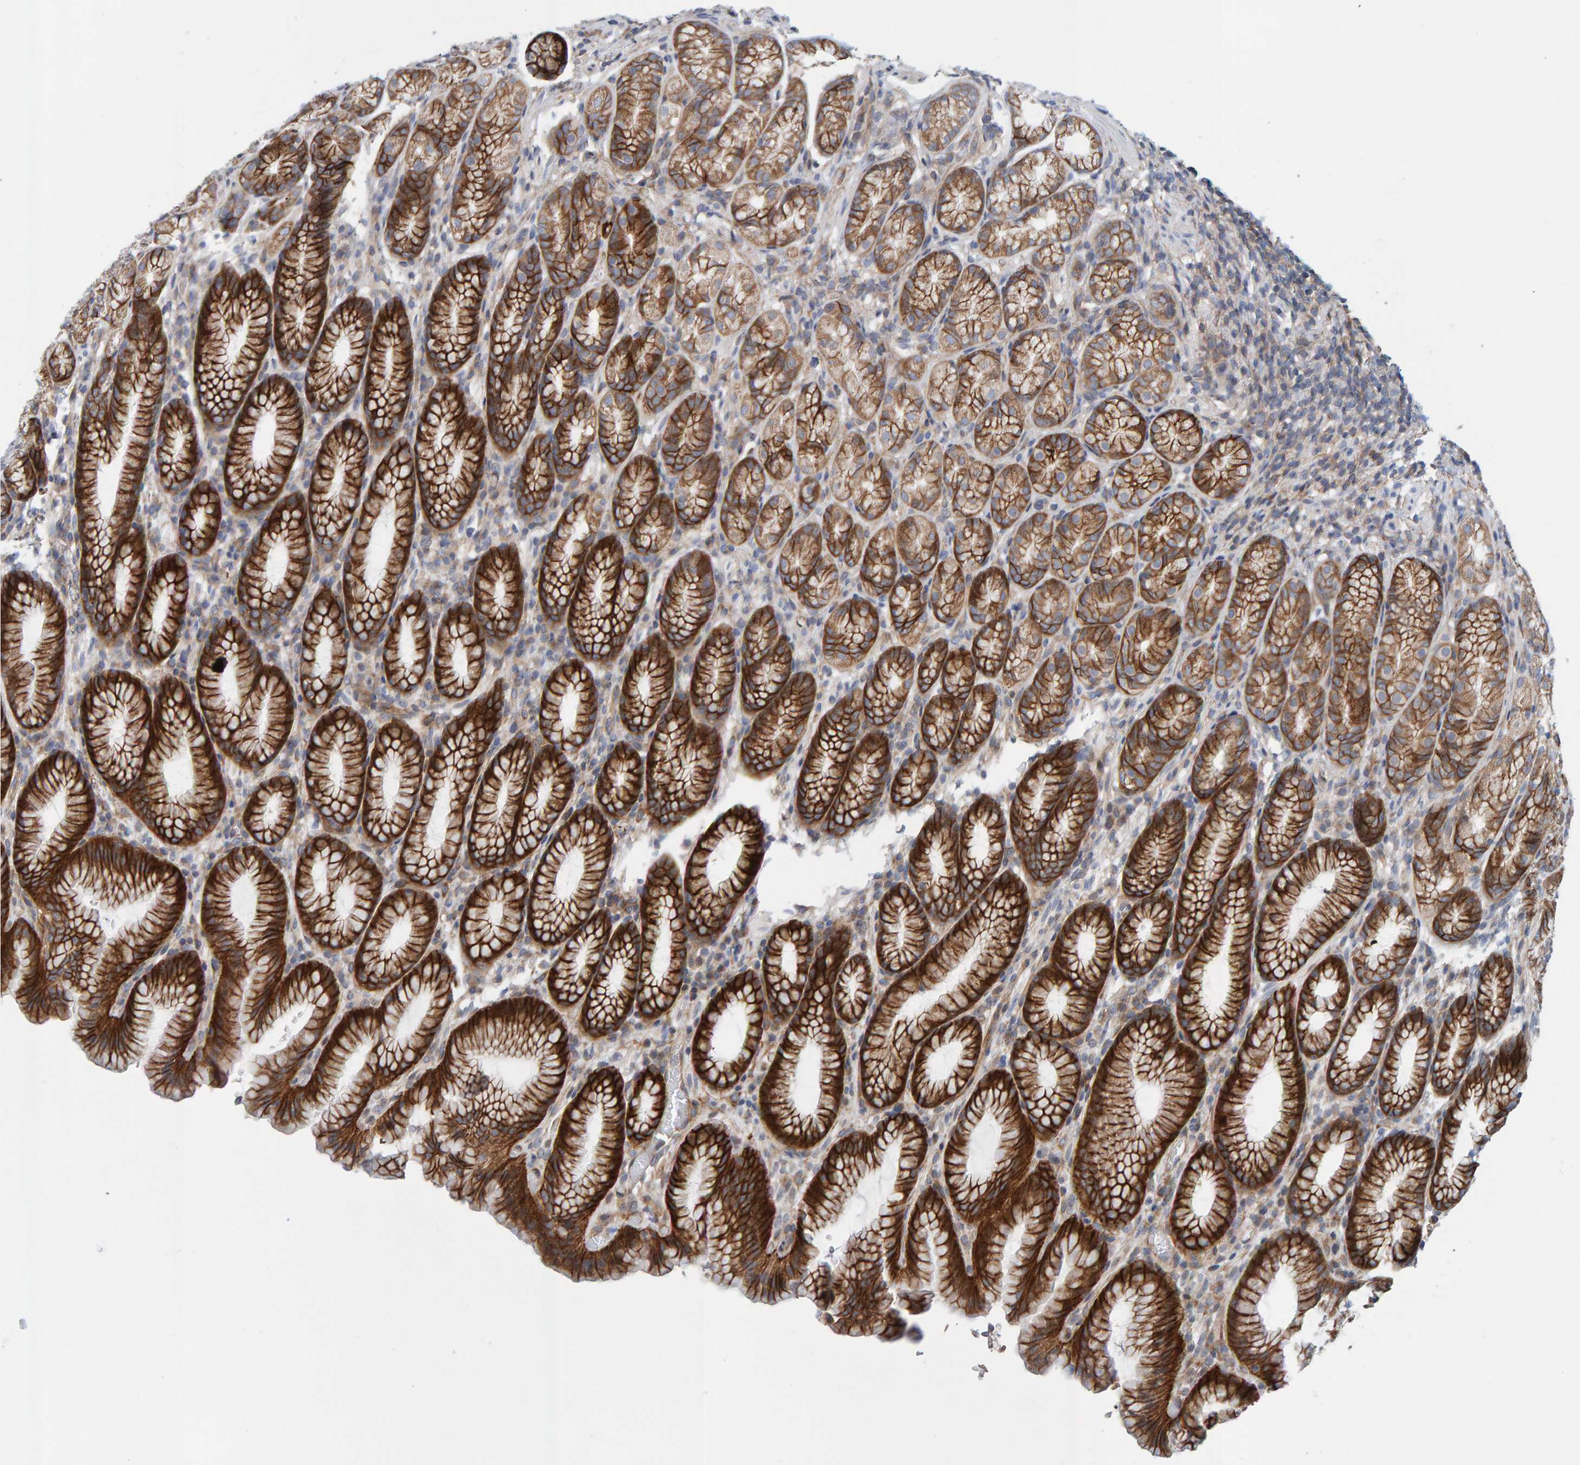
{"staining": {"intensity": "strong", "quantity": ">75%", "location": "cytoplasmic/membranous"}, "tissue": "stomach", "cell_type": "Glandular cells", "image_type": "normal", "snomed": [{"axis": "morphology", "description": "Normal tissue, NOS"}, {"axis": "topography", "description": "Stomach"}], "caption": "This image reveals immunohistochemistry staining of benign stomach, with high strong cytoplasmic/membranous staining in about >75% of glandular cells.", "gene": "RGP1", "patient": {"sex": "male", "age": 42}}